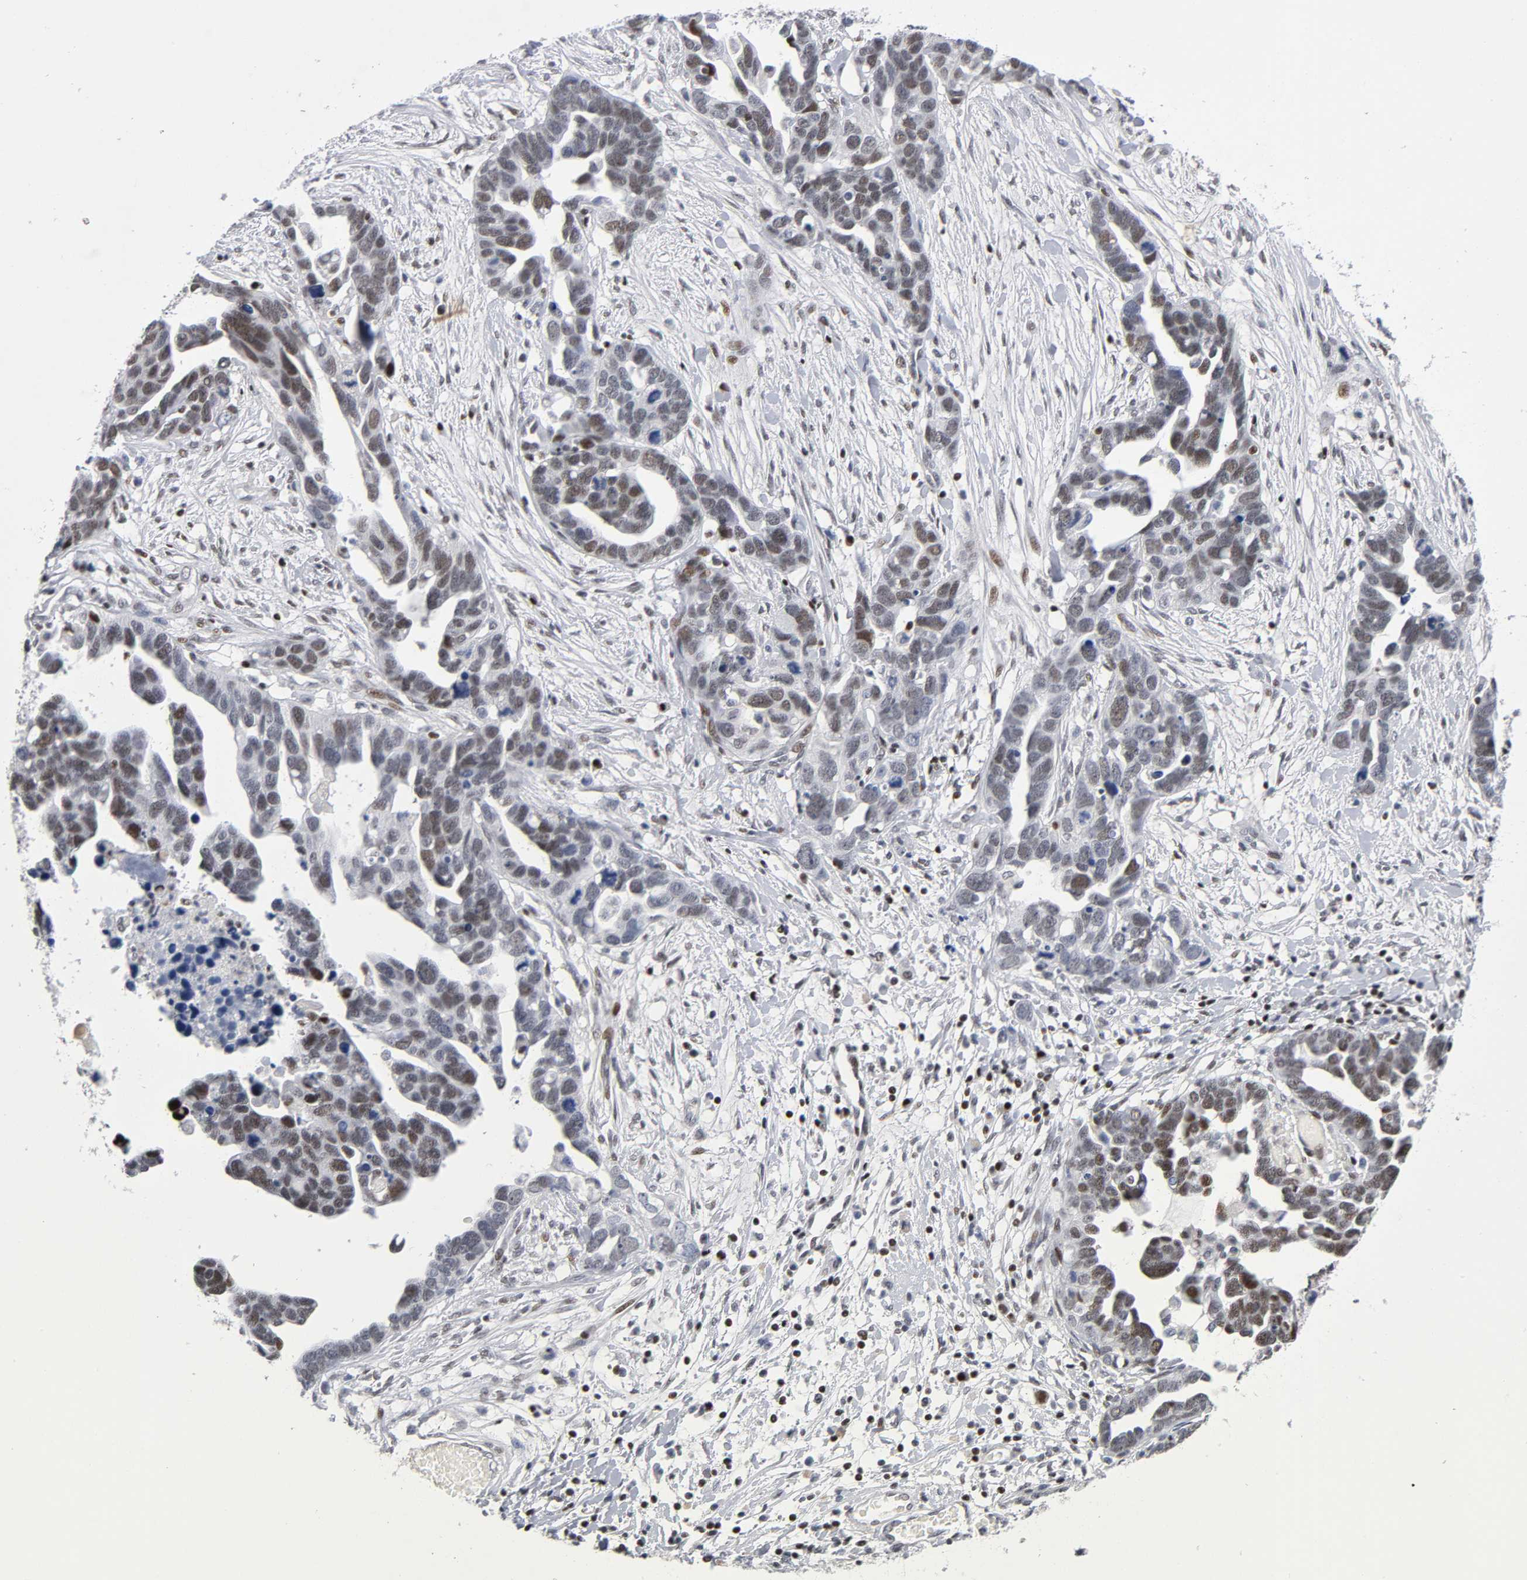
{"staining": {"intensity": "moderate", "quantity": ">75%", "location": "nuclear"}, "tissue": "ovarian cancer", "cell_type": "Tumor cells", "image_type": "cancer", "snomed": [{"axis": "morphology", "description": "Cystadenocarcinoma, serous, NOS"}, {"axis": "topography", "description": "Ovary"}], "caption": "Ovarian cancer (serous cystadenocarcinoma) stained for a protein (brown) reveals moderate nuclear positive staining in approximately >75% of tumor cells.", "gene": "SP3", "patient": {"sex": "female", "age": 54}}